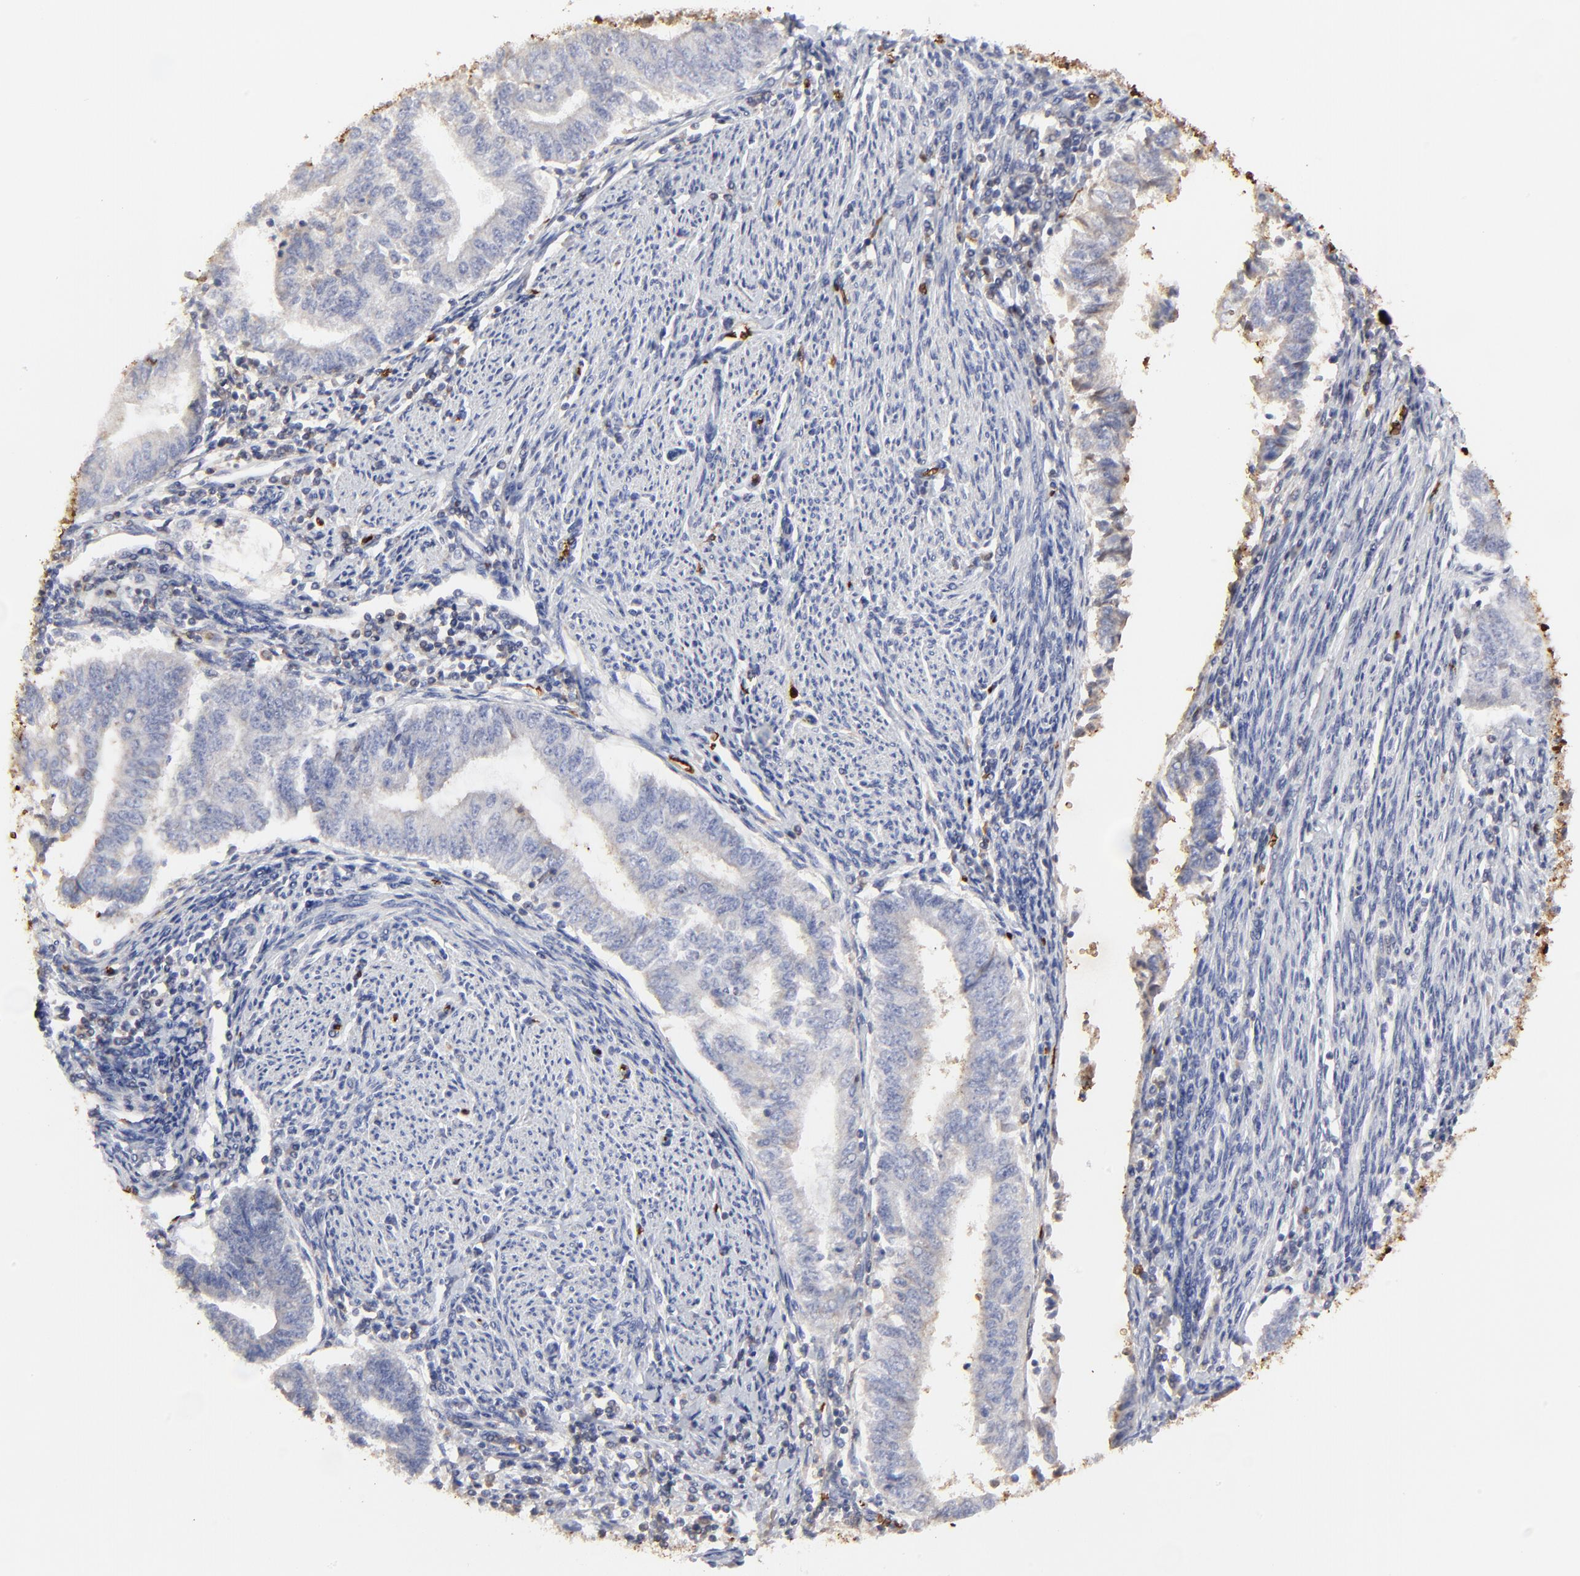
{"staining": {"intensity": "negative", "quantity": "none", "location": "none"}, "tissue": "endometrial cancer", "cell_type": "Tumor cells", "image_type": "cancer", "snomed": [{"axis": "morphology", "description": "Adenocarcinoma, NOS"}, {"axis": "topography", "description": "Endometrium"}], "caption": "Adenocarcinoma (endometrial) was stained to show a protein in brown. There is no significant positivity in tumor cells.", "gene": "PAG1", "patient": {"sex": "female", "age": 66}}